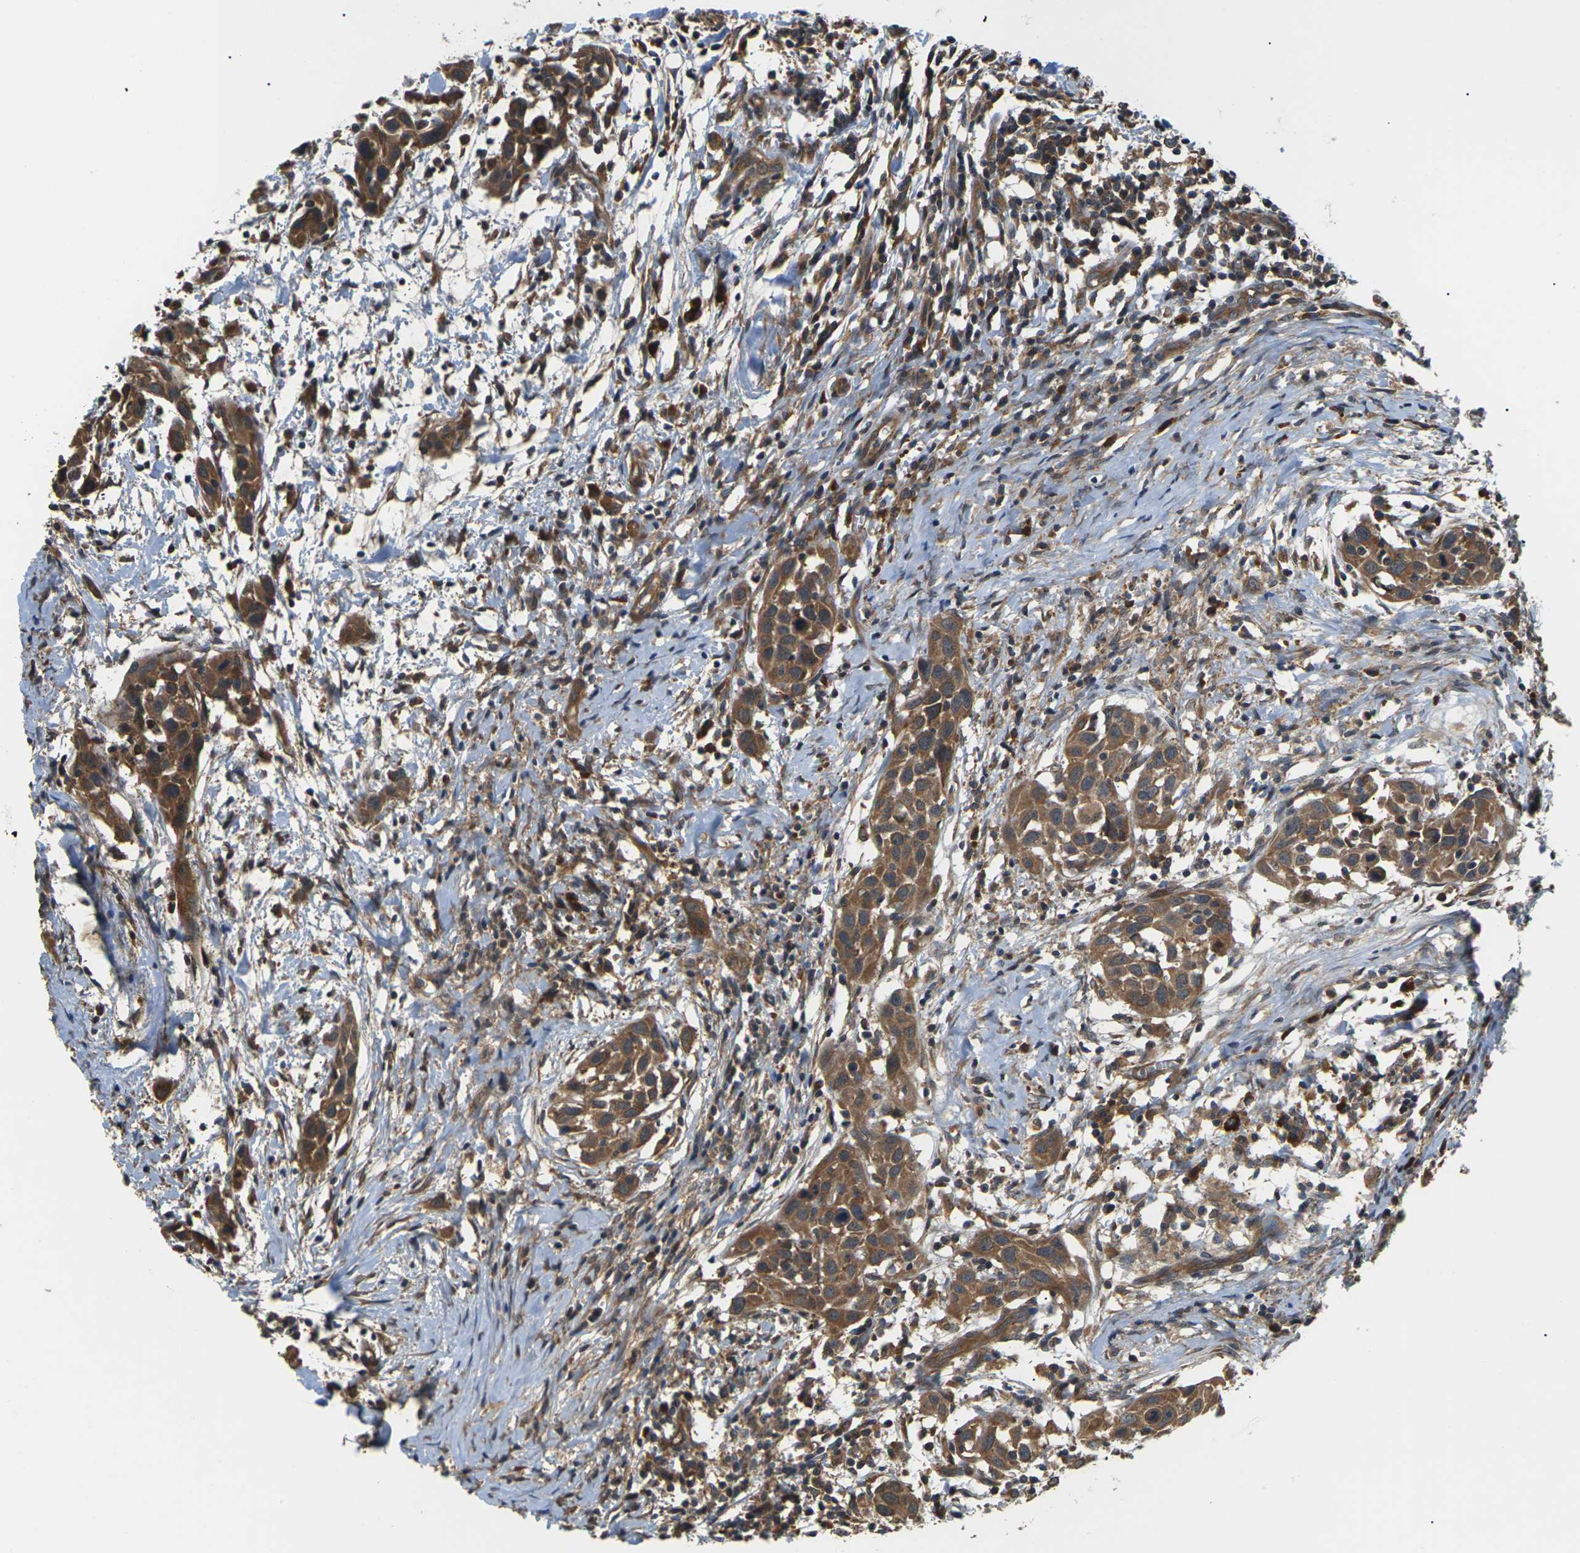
{"staining": {"intensity": "strong", "quantity": ">75%", "location": "cytoplasmic/membranous"}, "tissue": "head and neck cancer", "cell_type": "Tumor cells", "image_type": "cancer", "snomed": [{"axis": "morphology", "description": "Squamous cell carcinoma, NOS"}, {"axis": "topography", "description": "Oral tissue"}, {"axis": "topography", "description": "Head-Neck"}], "caption": "Immunohistochemical staining of squamous cell carcinoma (head and neck) displays strong cytoplasmic/membranous protein expression in approximately >75% of tumor cells. Using DAB (brown) and hematoxylin (blue) stains, captured at high magnification using brightfield microscopy.", "gene": "NRAS", "patient": {"sex": "female", "age": 50}}